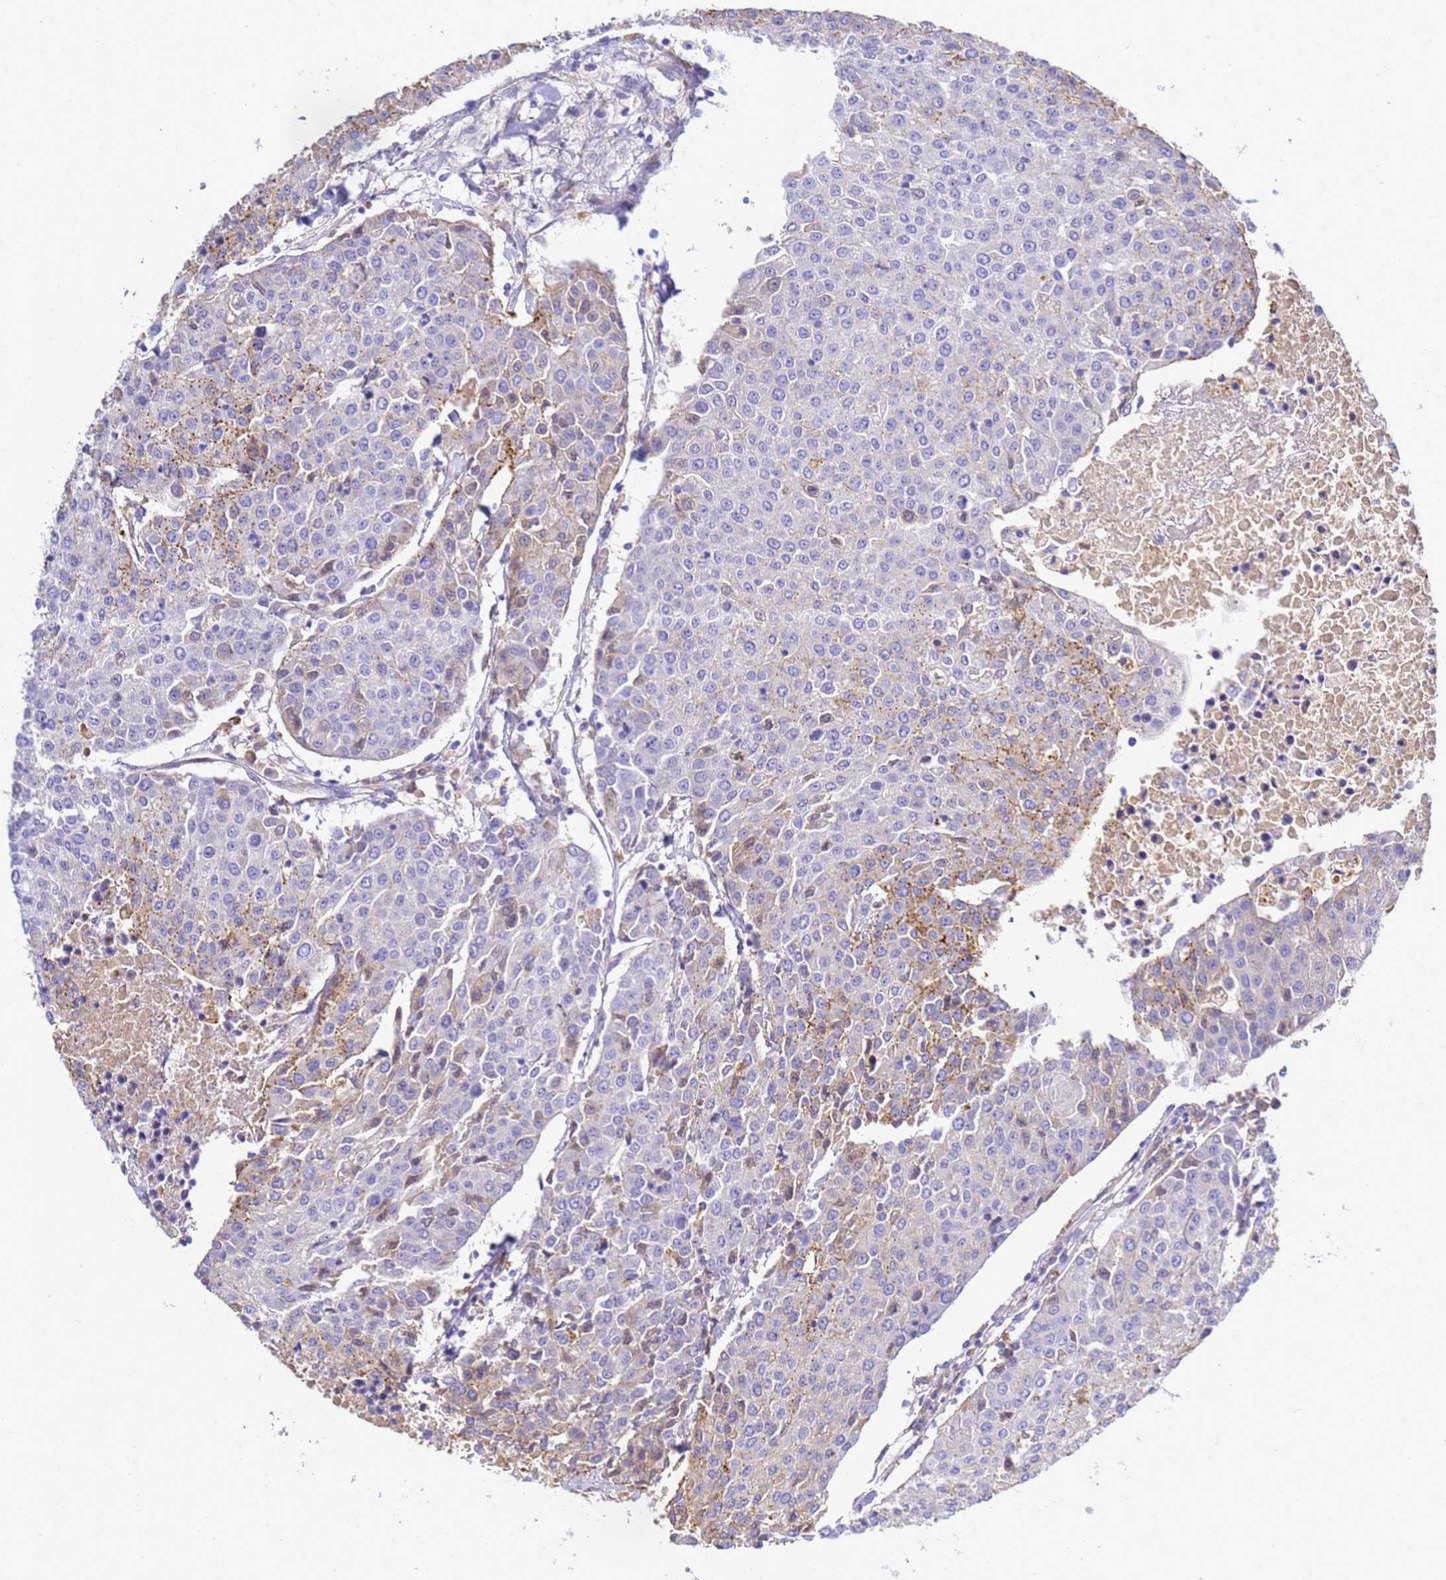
{"staining": {"intensity": "moderate", "quantity": "<25%", "location": "cytoplasmic/membranous"}, "tissue": "urothelial cancer", "cell_type": "Tumor cells", "image_type": "cancer", "snomed": [{"axis": "morphology", "description": "Urothelial carcinoma, High grade"}, {"axis": "topography", "description": "Urinary bladder"}], "caption": "This micrograph shows urothelial cancer stained with IHC to label a protein in brown. The cytoplasmic/membranous of tumor cells show moderate positivity for the protein. Nuclei are counter-stained blue.", "gene": "TBCD", "patient": {"sex": "female", "age": 85}}